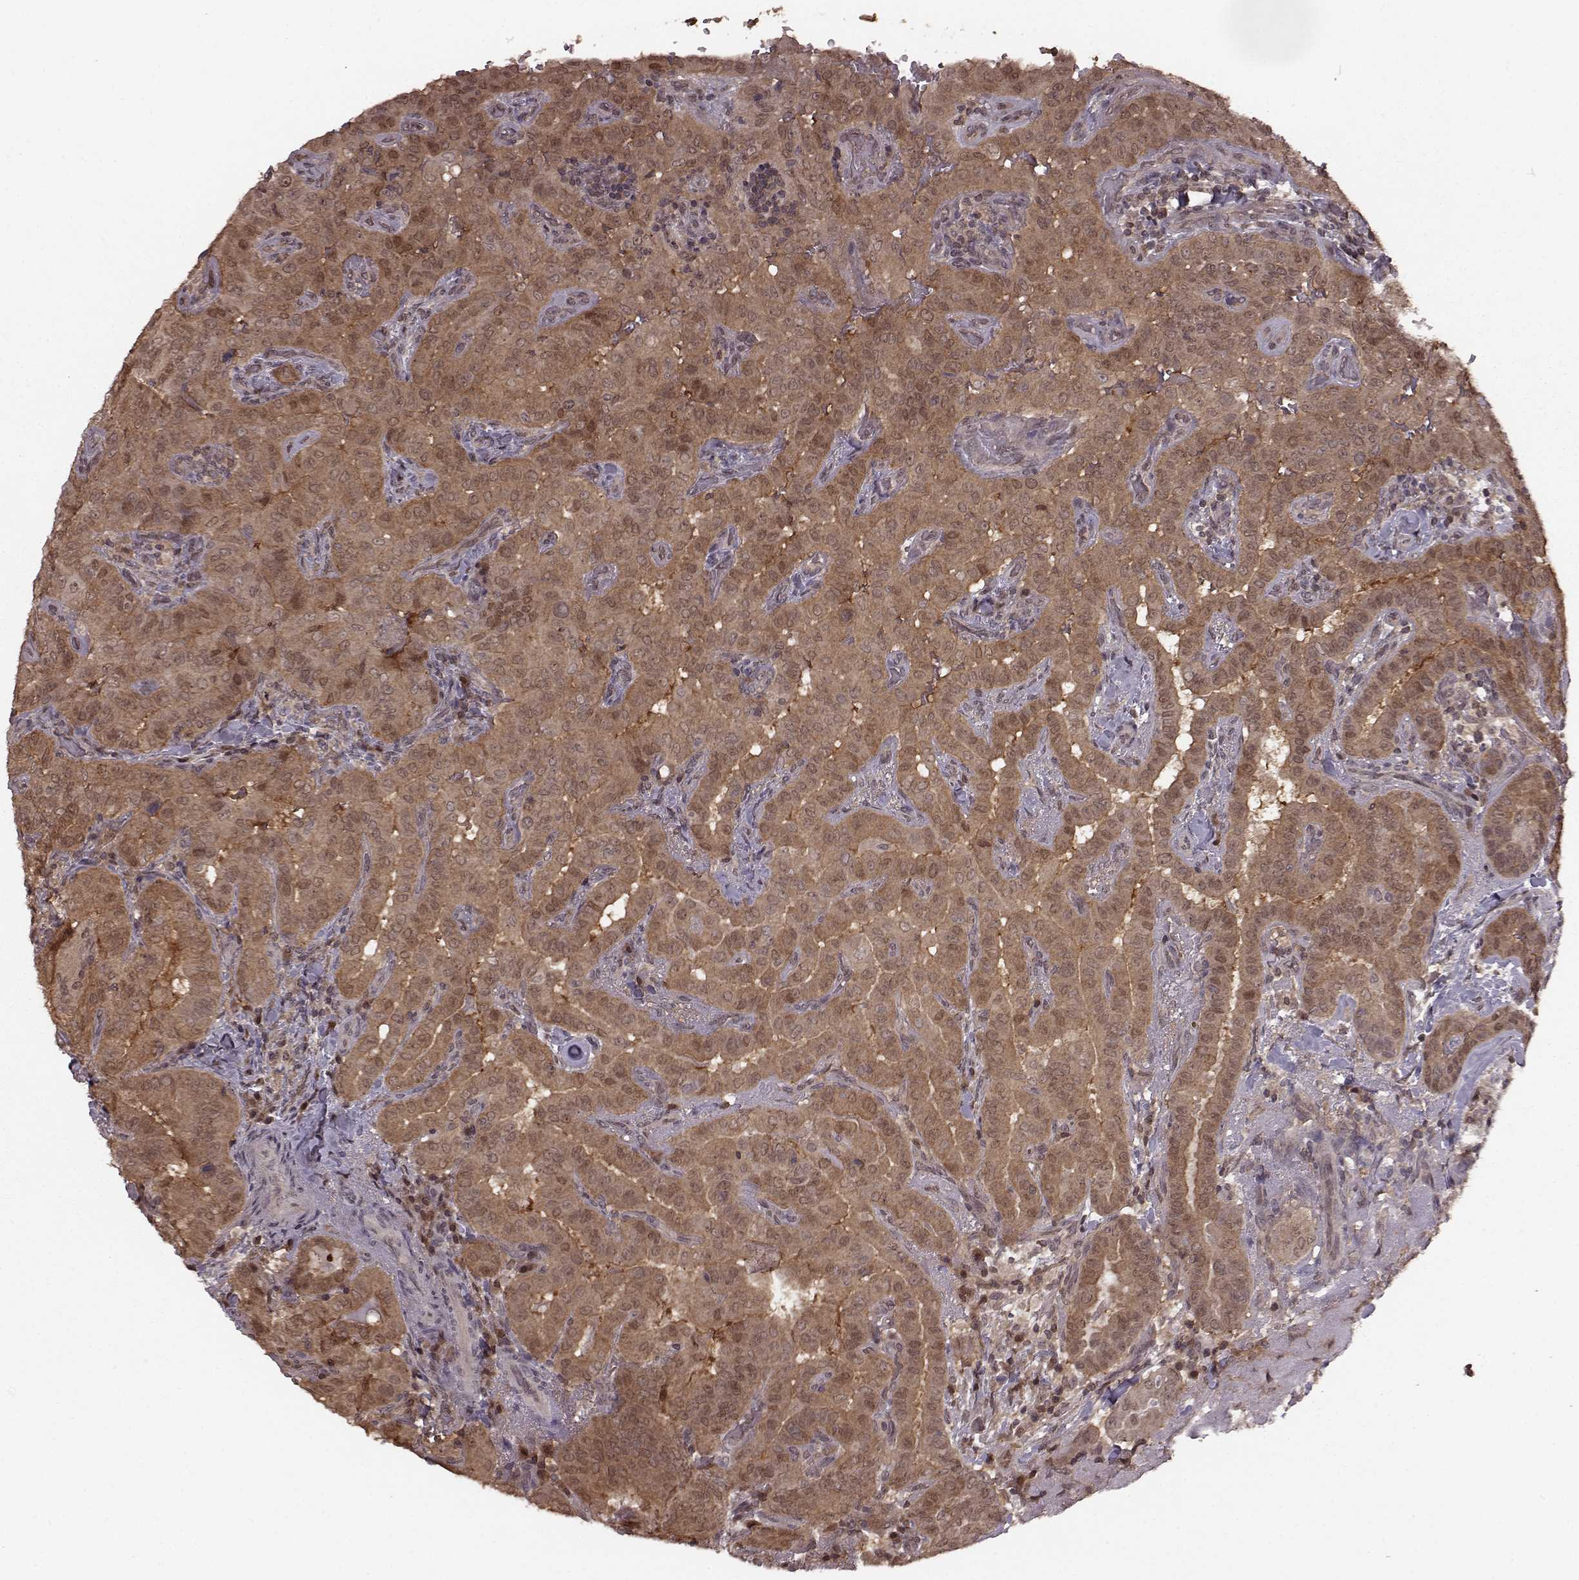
{"staining": {"intensity": "moderate", "quantity": ">75%", "location": "cytoplasmic/membranous,nuclear"}, "tissue": "thyroid cancer", "cell_type": "Tumor cells", "image_type": "cancer", "snomed": [{"axis": "morphology", "description": "Papillary adenocarcinoma, NOS"}, {"axis": "morphology", "description": "Papillary adenoma metastatic"}, {"axis": "topography", "description": "Thyroid gland"}], "caption": "An immunohistochemistry (IHC) photomicrograph of tumor tissue is shown. Protein staining in brown shows moderate cytoplasmic/membranous and nuclear positivity in thyroid cancer (papillary adenoma metastatic) within tumor cells.", "gene": "GSS", "patient": {"sex": "female", "age": 50}}